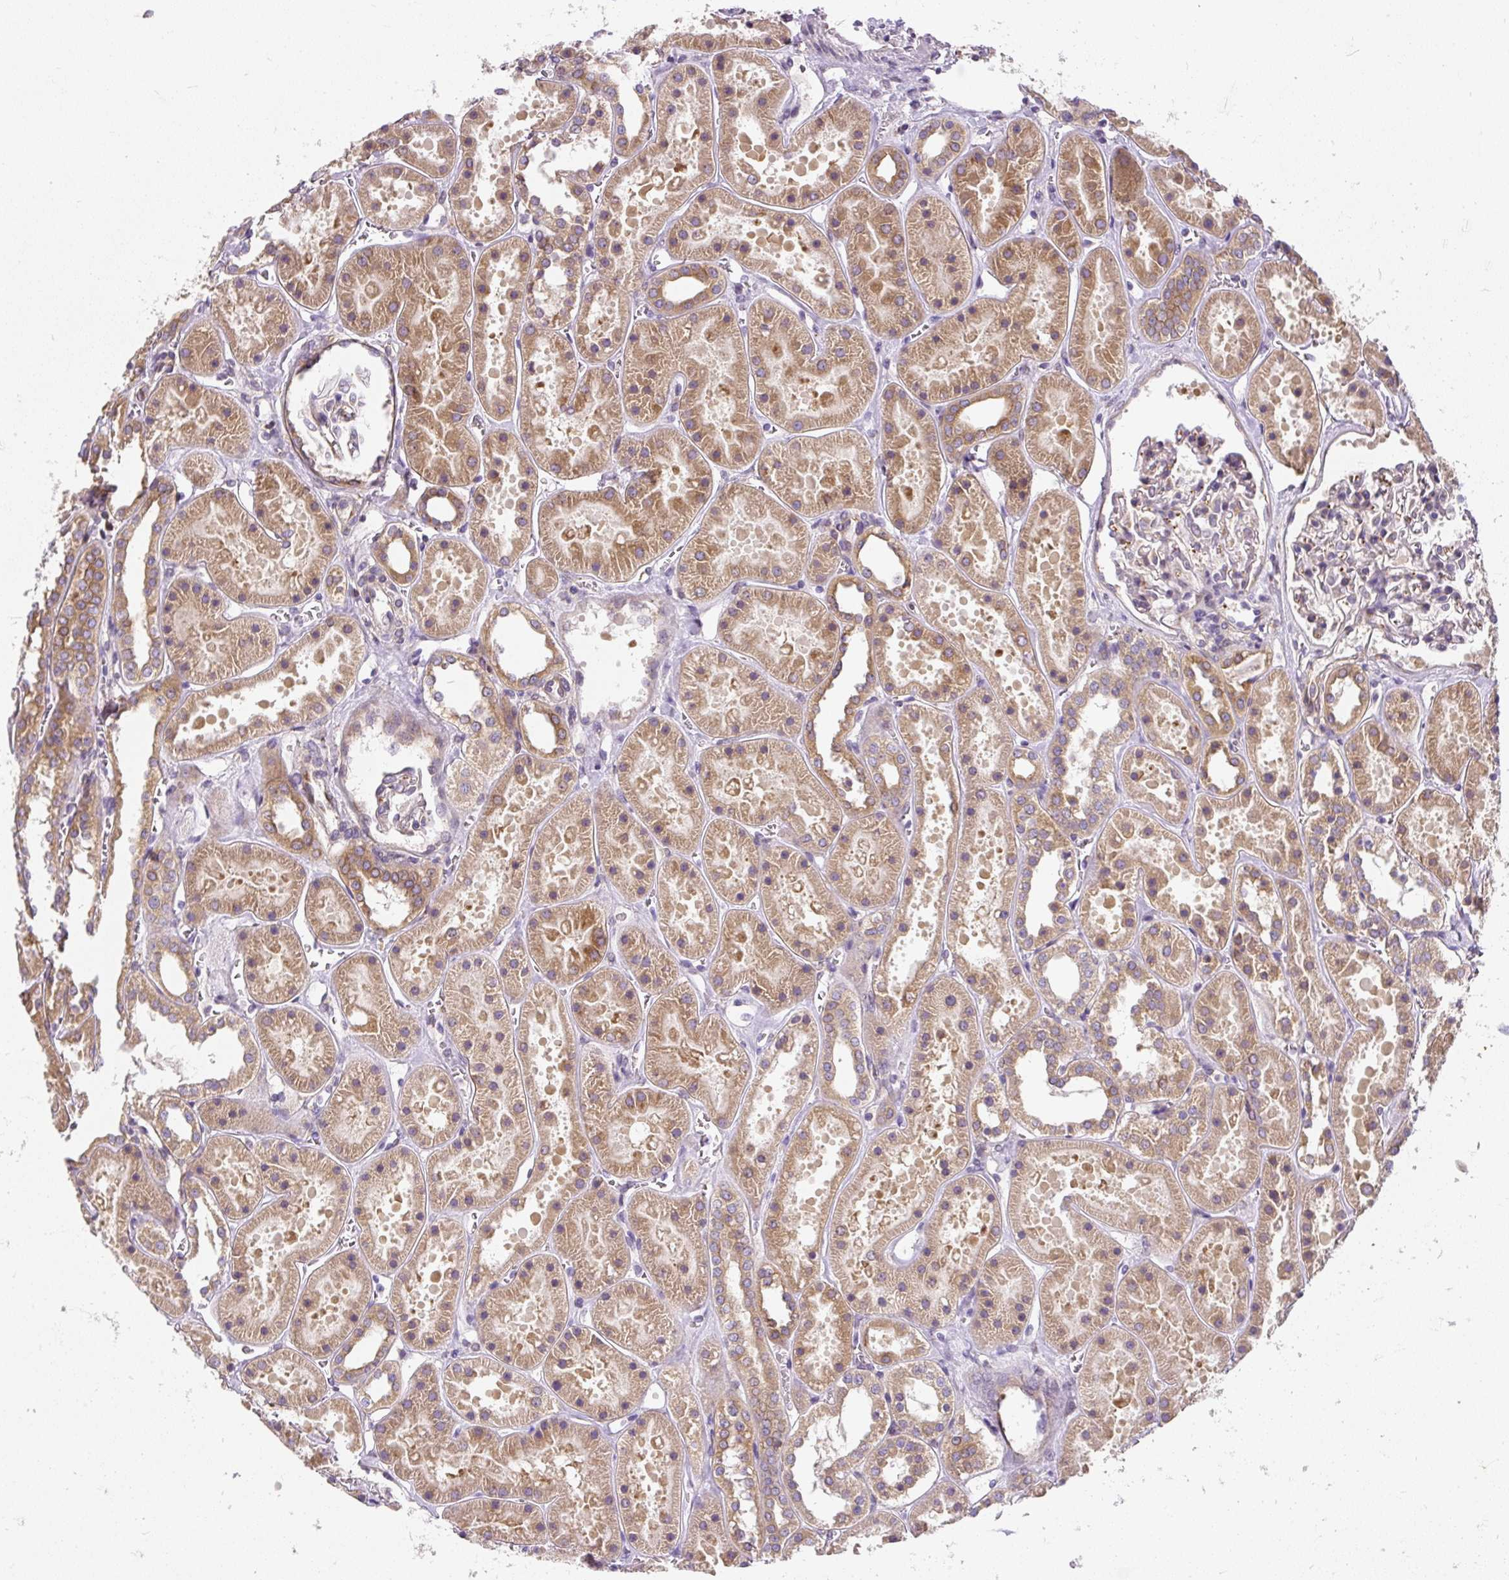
{"staining": {"intensity": "weak", "quantity": "25%-75%", "location": "cytoplasmic/membranous"}, "tissue": "kidney", "cell_type": "Cells in glomeruli", "image_type": "normal", "snomed": [{"axis": "morphology", "description": "Normal tissue, NOS"}, {"axis": "topography", "description": "Kidney"}], "caption": "Human kidney stained for a protein (brown) exhibits weak cytoplasmic/membranous positive staining in approximately 25%-75% of cells in glomeruli.", "gene": "CYP20A1", "patient": {"sex": "female", "age": 41}}